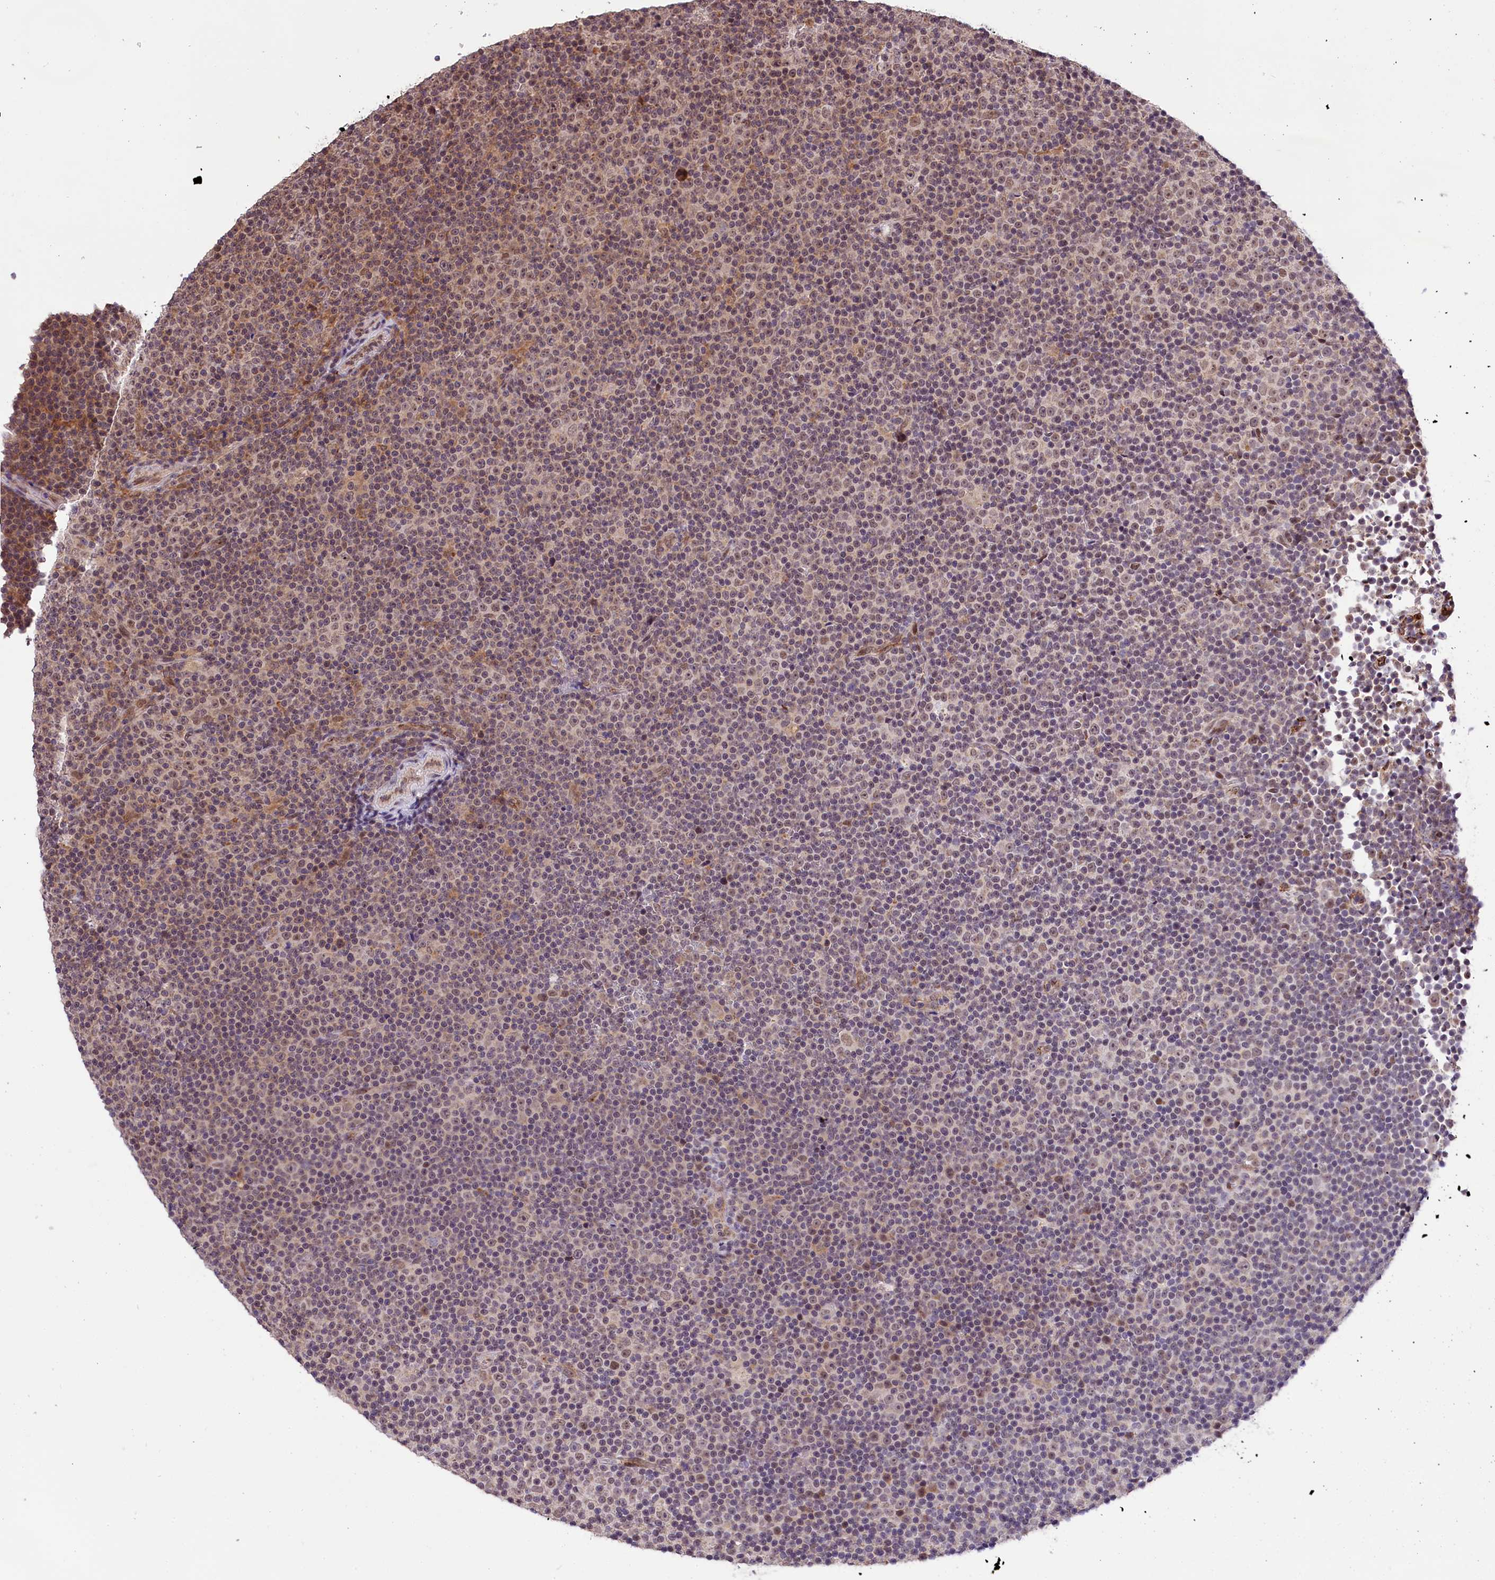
{"staining": {"intensity": "weak", "quantity": "<25%", "location": "cytoplasmic/membranous"}, "tissue": "lymphoma", "cell_type": "Tumor cells", "image_type": "cancer", "snomed": [{"axis": "morphology", "description": "Malignant lymphoma, non-Hodgkin's type, Low grade"}, {"axis": "topography", "description": "Lymph node"}], "caption": "An immunohistochemistry (IHC) image of low-grade malignant lymphoma, non-Hodgkin's type is shown. There is no staining in tumor cells of low-grade malignant lymphoma, non-Hodgkin's type.", "gene": "MRPL54", "patient": {"sex": "female", "age": 67}}